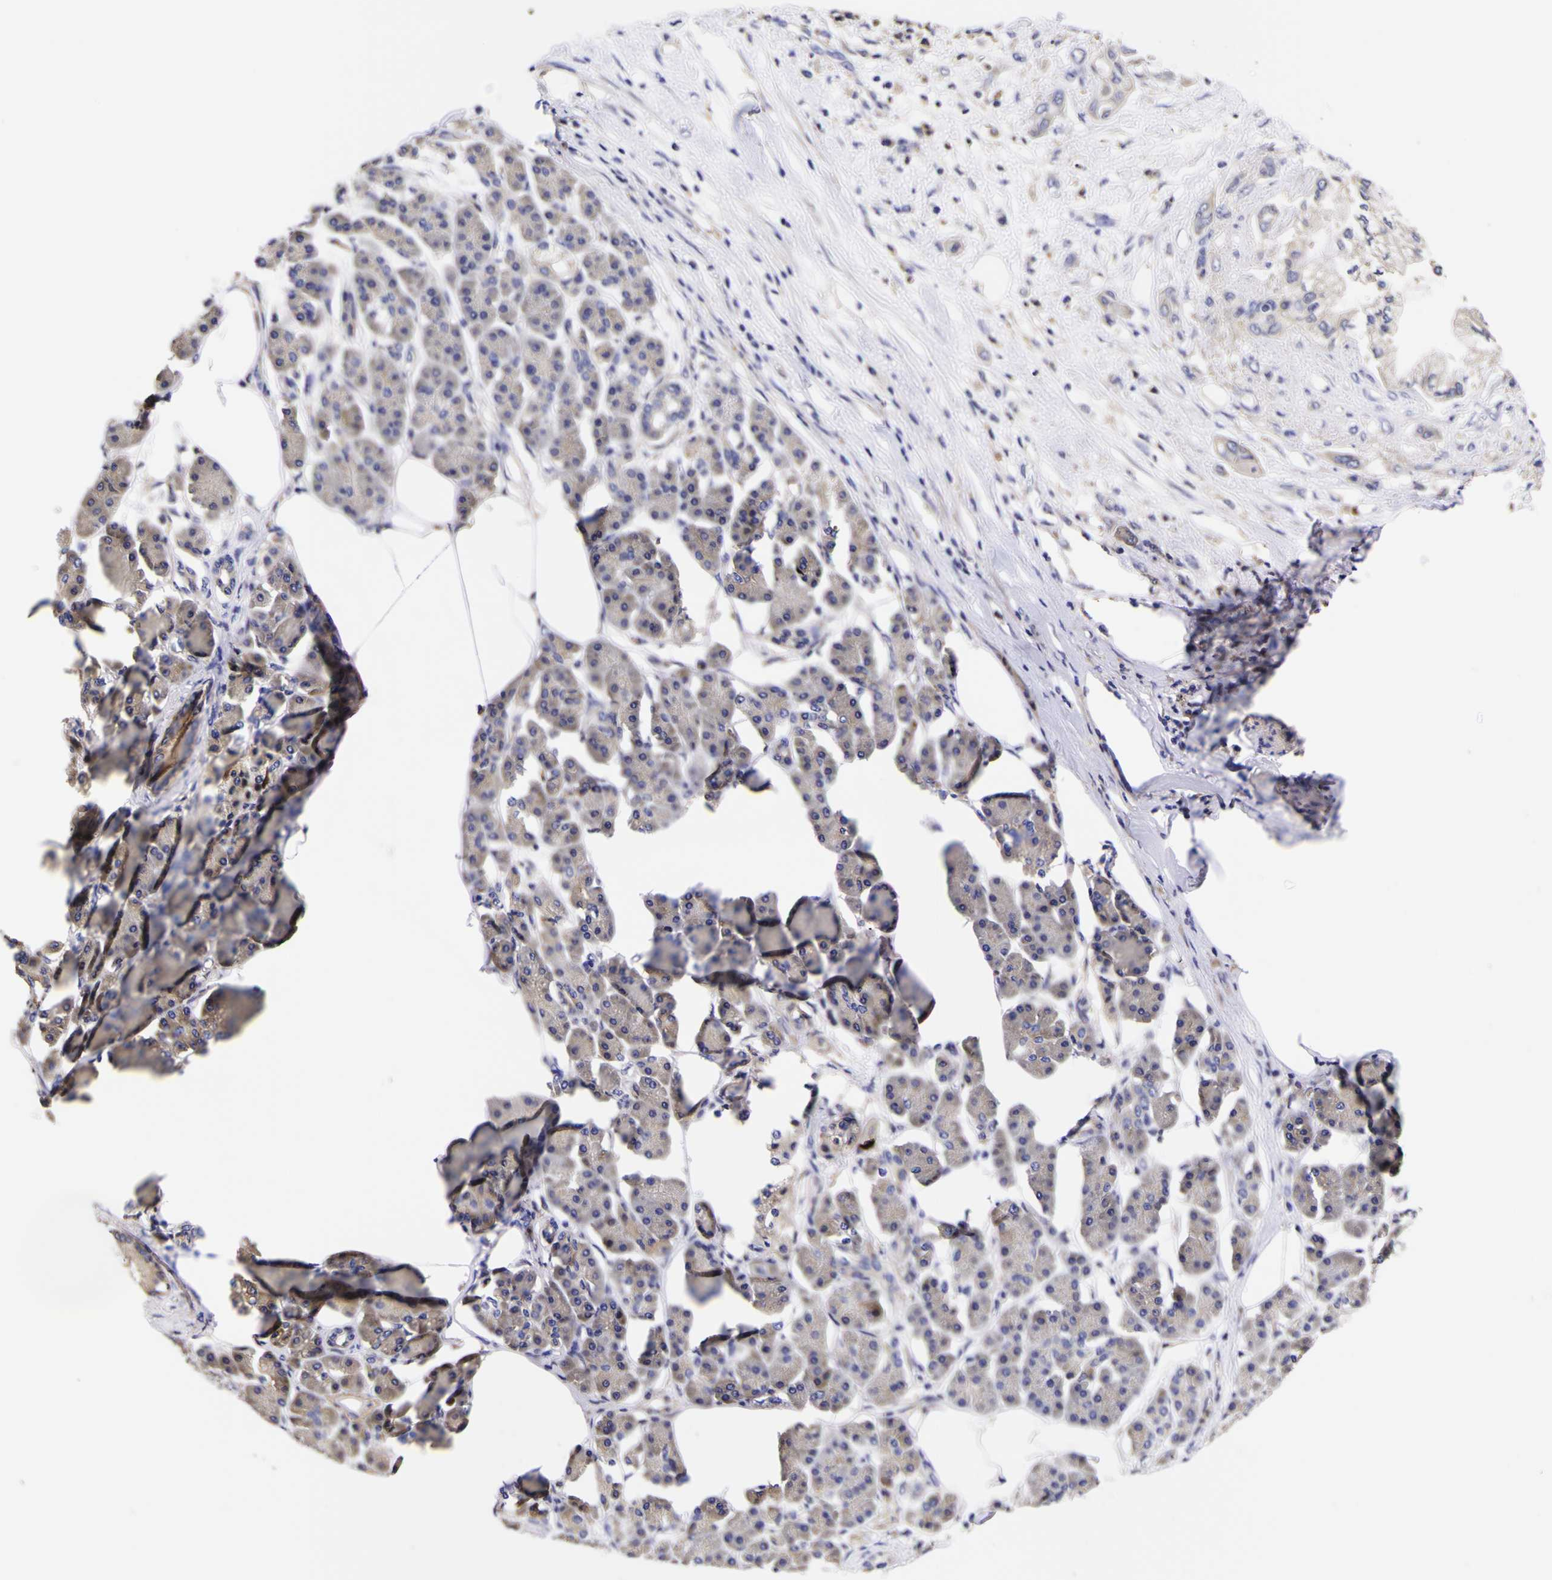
{"staining": {"intensity": "negative", "quantity": "none", "location": "none"}, "tissue": "pancreatic cancer", "cell_type": "Tumor cells", "image_type": "cancer", "snomed": [{"axis": "morphology", "description": "Adenocarcinoma, NOS"}, {"axis": "morphology", "description": "Adenocarcinoma, metastatic, NOS"}, {"axis": "topography", "description": "Lymph node"}, {"axis": "topography", "description": "Pancreas"}, {"axis": "topography", "description": "Duodenum"}], "caption": "An immunohistochemistry (IHC) photomicrograph of pancreatic cancer (adenocarcinoma) is shown. There is no staining in tumor cells of pancreatic cancer (adenocarcinoma). (Brightfield microscopy of DAB (3,3'-diaminobenzidine) immunohistochemistry (IHC) at high magnification).", "gene": "MAPK14", "patient": {"sex": "female", "age": 64}}